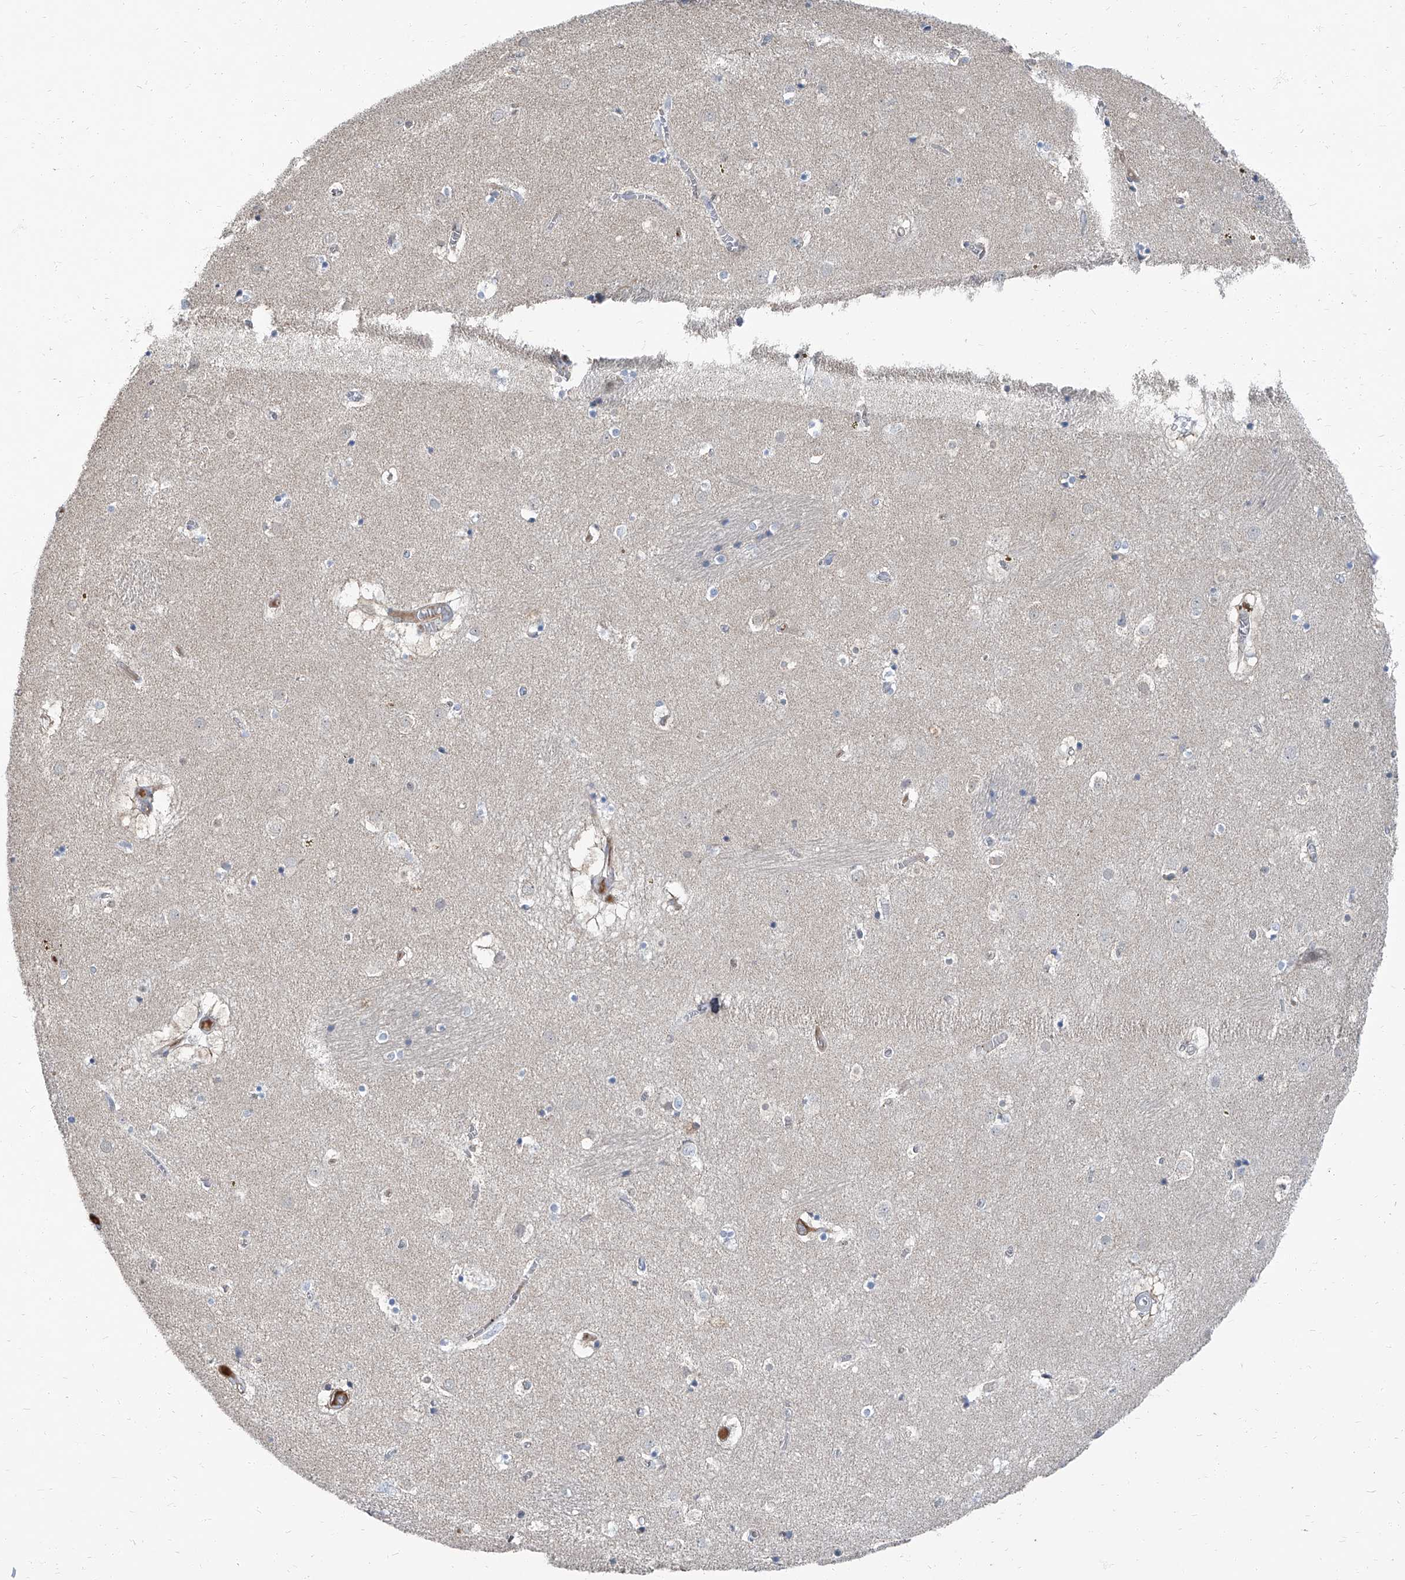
{"staining": {"intensity": "negative", "quantity": "none", "location": "none"}, "tissue": "caudate", "cell_type": "Glial cells", "image_type": "normal", "snomed": [{"axis": "morphology", "description": "Normal tissue, NOS"}, {"axis": "topography", "description": "Lateral ventricle wall"}], "caption": "Immunohistochemistry image of unremarkable caudate: human caudate stained with DAB shows no significant protein positivity in glial cells. Brightfield microscopy of IHC stained with DAB (brown) and hematoxylin (blue), captured at high magnification.", "gene": "HOXA3", "patient": {"sex": "male", "age": 70}}